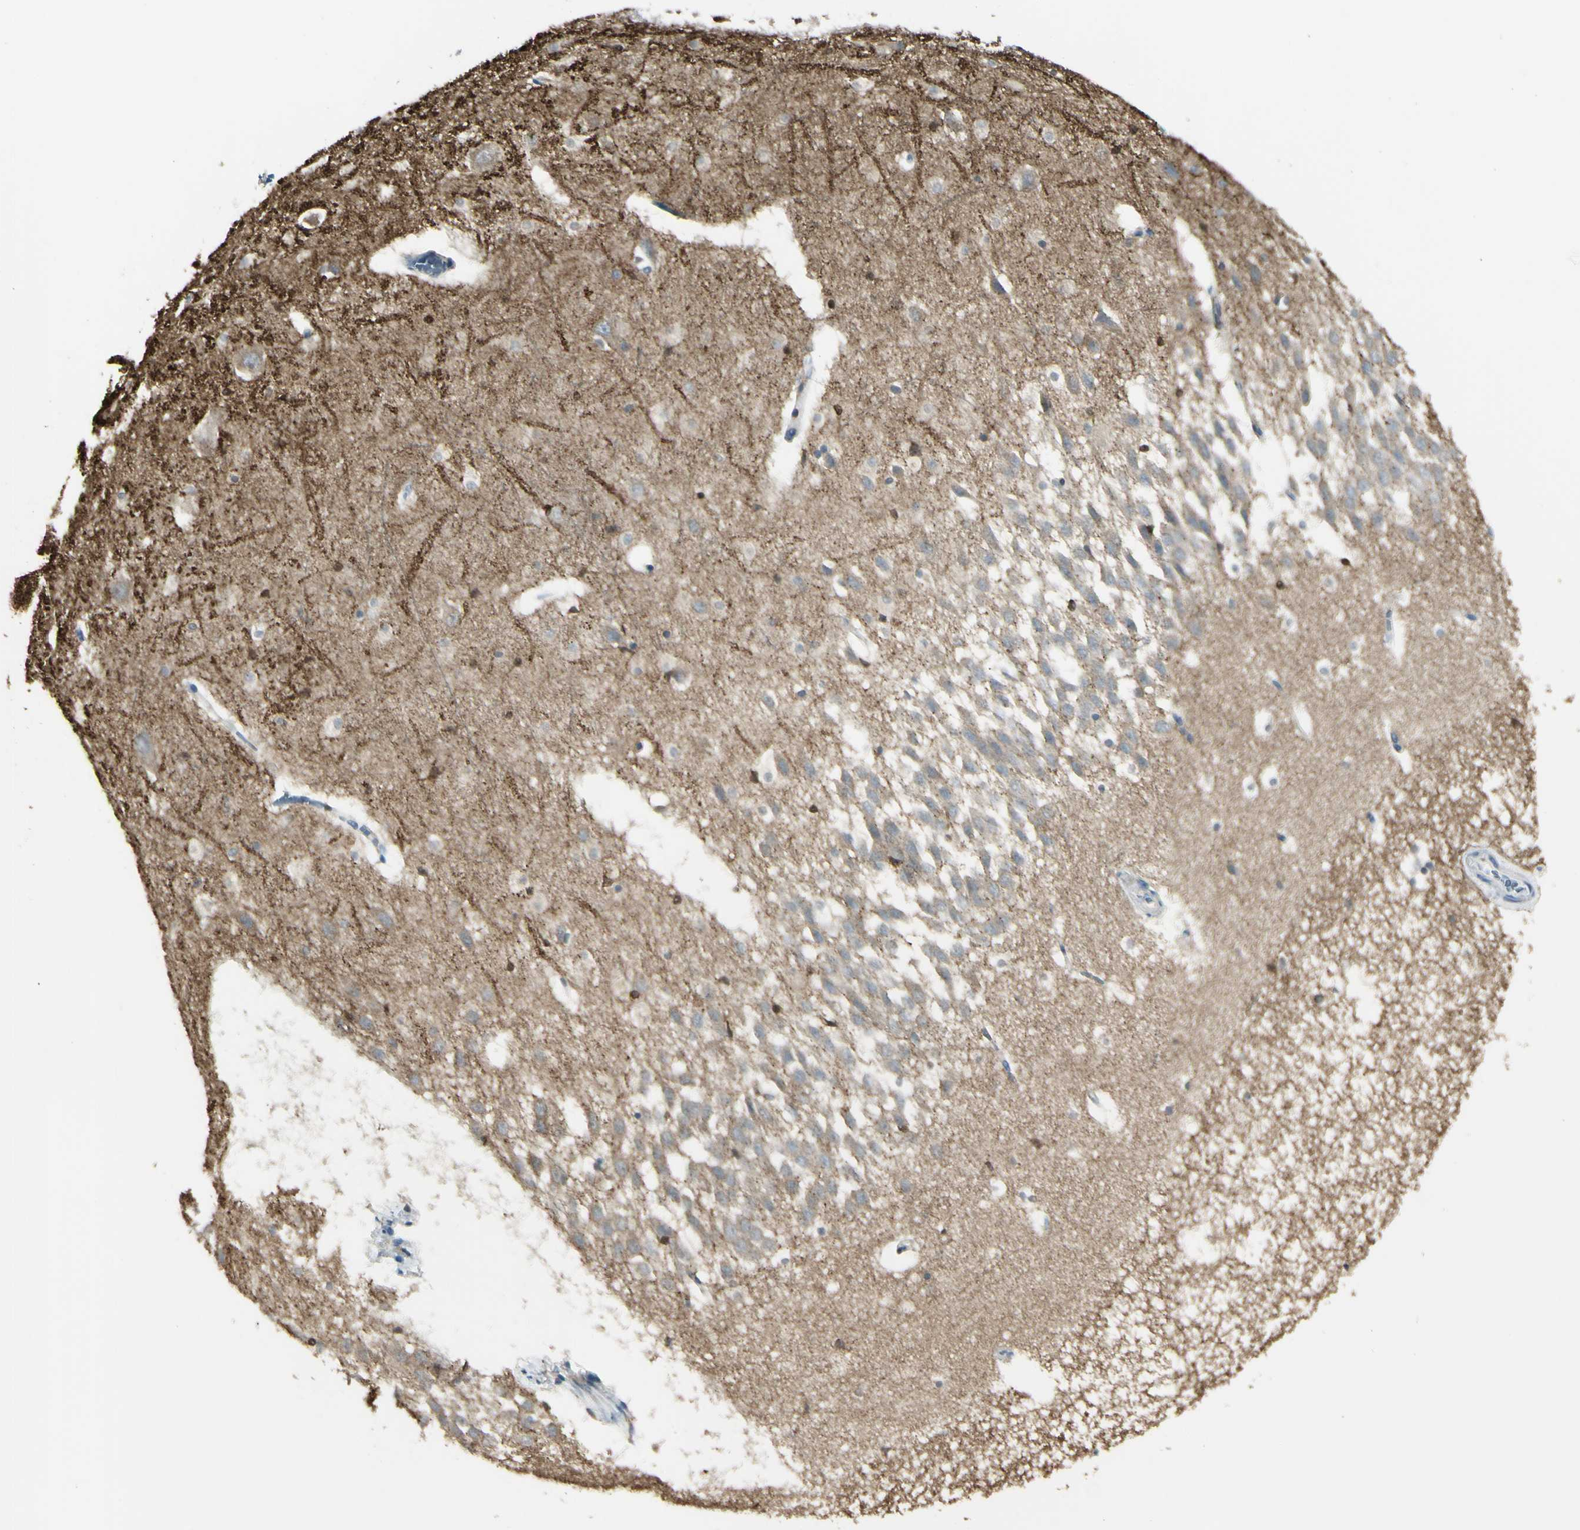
{"staining": {"intensity": "negative", "quantity": "none", "location": "none"}, "tissue": "hippocampus", "cell_type": "Glial cells", "image_type": "normal", "snomed": [{"axis": "morphology", "description": "Normal tissue, NOS"}, {"axis": "topography", "description": "Hippocampus"}], "caption": "The histopathology image exhibits no significant positivity in glial cells of hippocampus.", "gene": "CYRIB", "patient": {"sex": "male", "age": 45}}